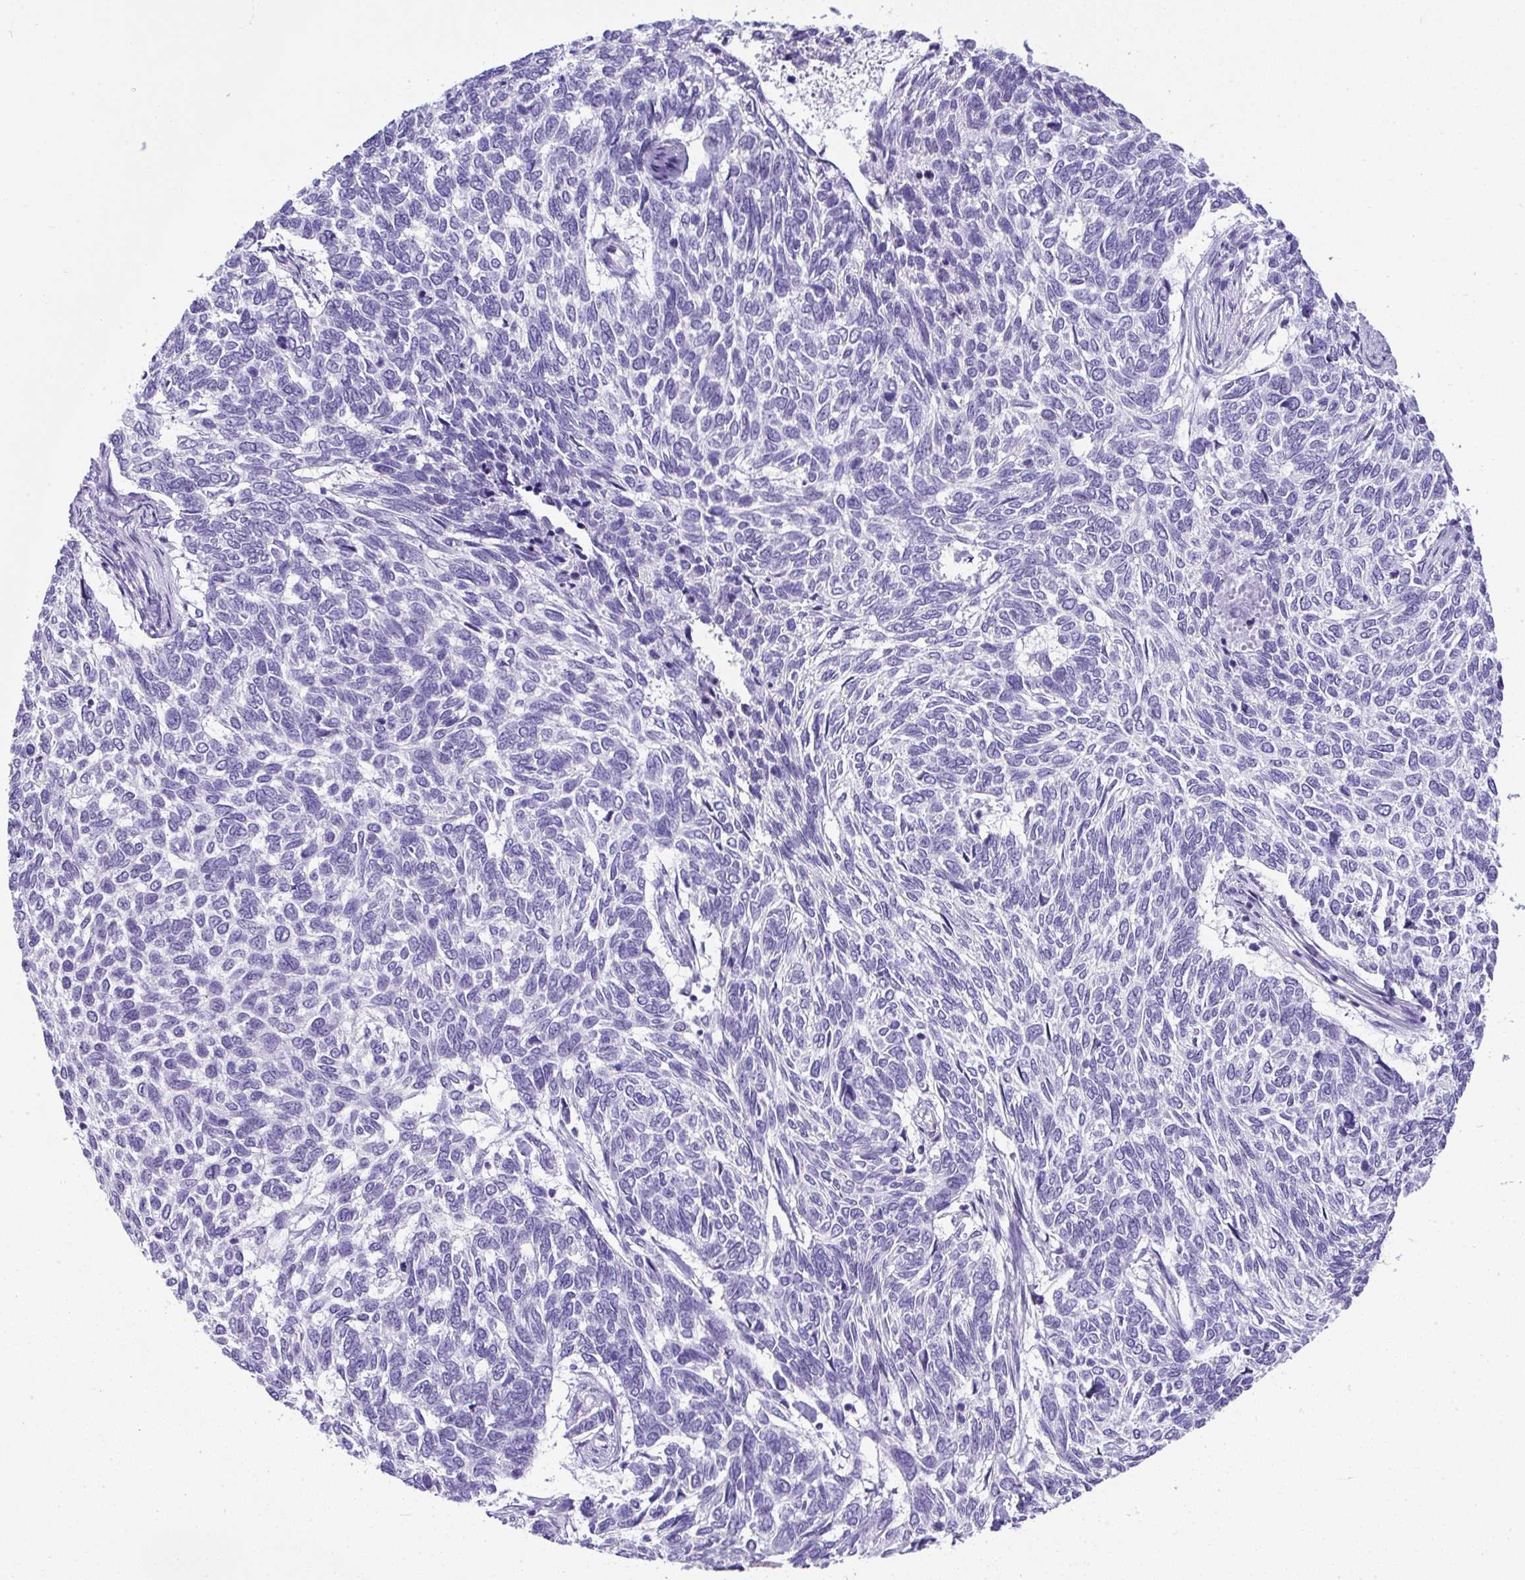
{"staining": {"intensity": "negative", "quantity": "none", "location": "none"}, "tissue": "skin cancer", "cell_type": "Tumor cells", "image_type": "cancer", "snomed": [{"axis": "morphology", "description": "Basal cell carcinoma"}, {"axis": "topography", "description": "Skin"}], "caption": "An immunohistochemistry histopathology image of skin cancer is shown. There is no staining in tumor cells of skin cancer. (IHC, brightfield microscopy, high magnification).", "gene": "RNF183", "patient": {"sex": "female", "age": 65}}